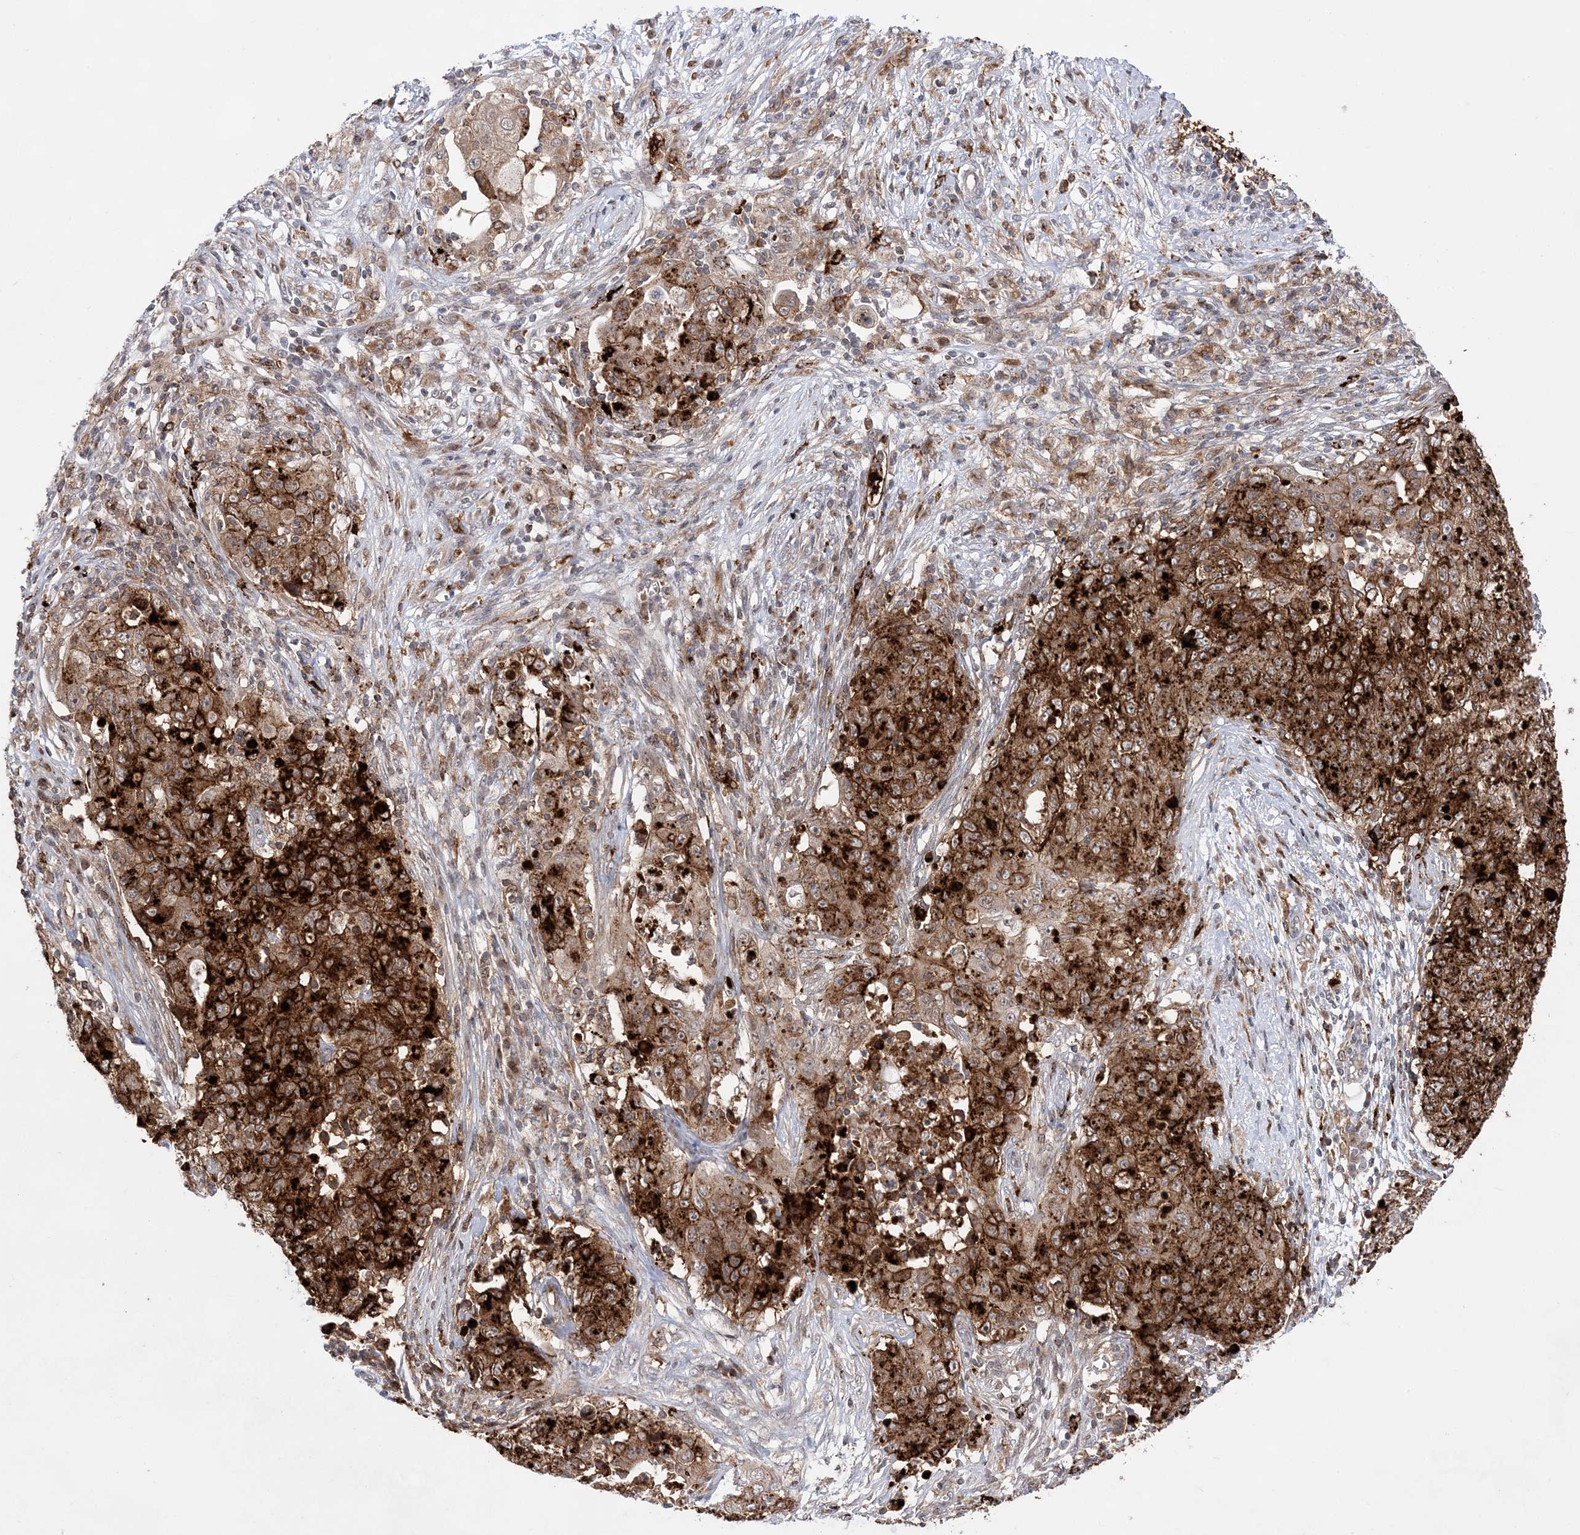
{"staining": {"intensity": "strong", "quantity": ">75%", "location": "cytoplasmic/membranous"}, "tissue": "ovarian cancer", "cell_type": "Tumor cells", "image_type": "cancer", "snomed": [{"axis": "morphology", "description": "Carcinoma, endometroid"}, {"axis": "topography", "description": "Ovary"}], "caption": "Ovarian cancer (endometroid carcinoma) stained with a brown dye demonstrates strong cytoplasmic/membranous positive expression in about >75% of tumor cells.", "gene": "ANAPC15", "patient": {"sex": "female", "age": 42}}